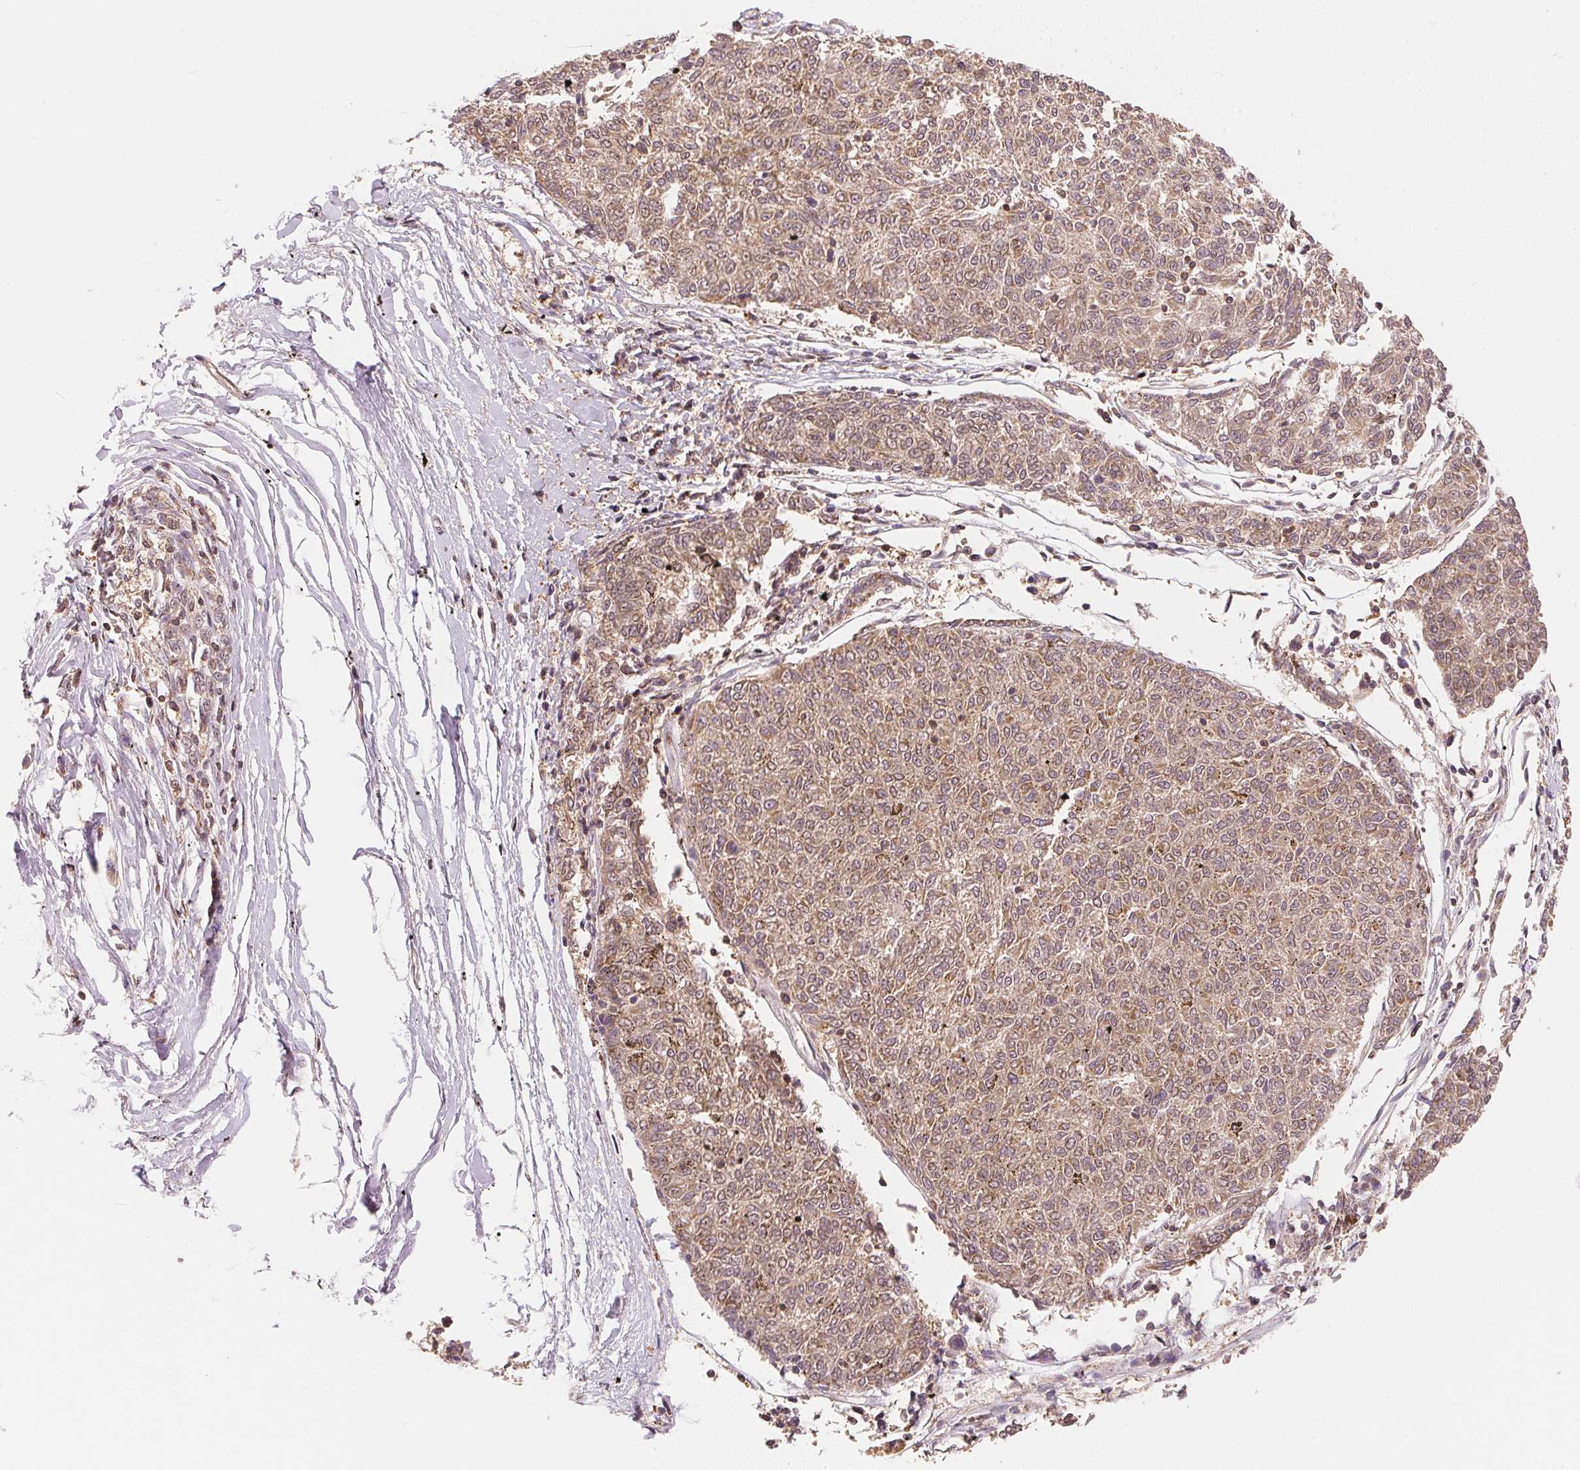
{"staining": {"intensity": "weak", "quantity": ">75%", "location": "cytoplasmic/membranous,nuclear"}, "tissue": "melanoma", "cell_type": "Tumor cells", "image_type": "cancer", "snomed": [{"axis": "morphology", "description": "Malignant melanoma, NOS"}, {"axis": "topography", "description": "Skin"}], "caption": "There is low levels of weak cytoplasmic/membranous and nuclear positivity in tumor cells of malignant melanoma, as demonstrated by immunohistochemical staining (brown color).", "gene": "CCDC102B", "patient": {"sex": "female", "age": 72}}